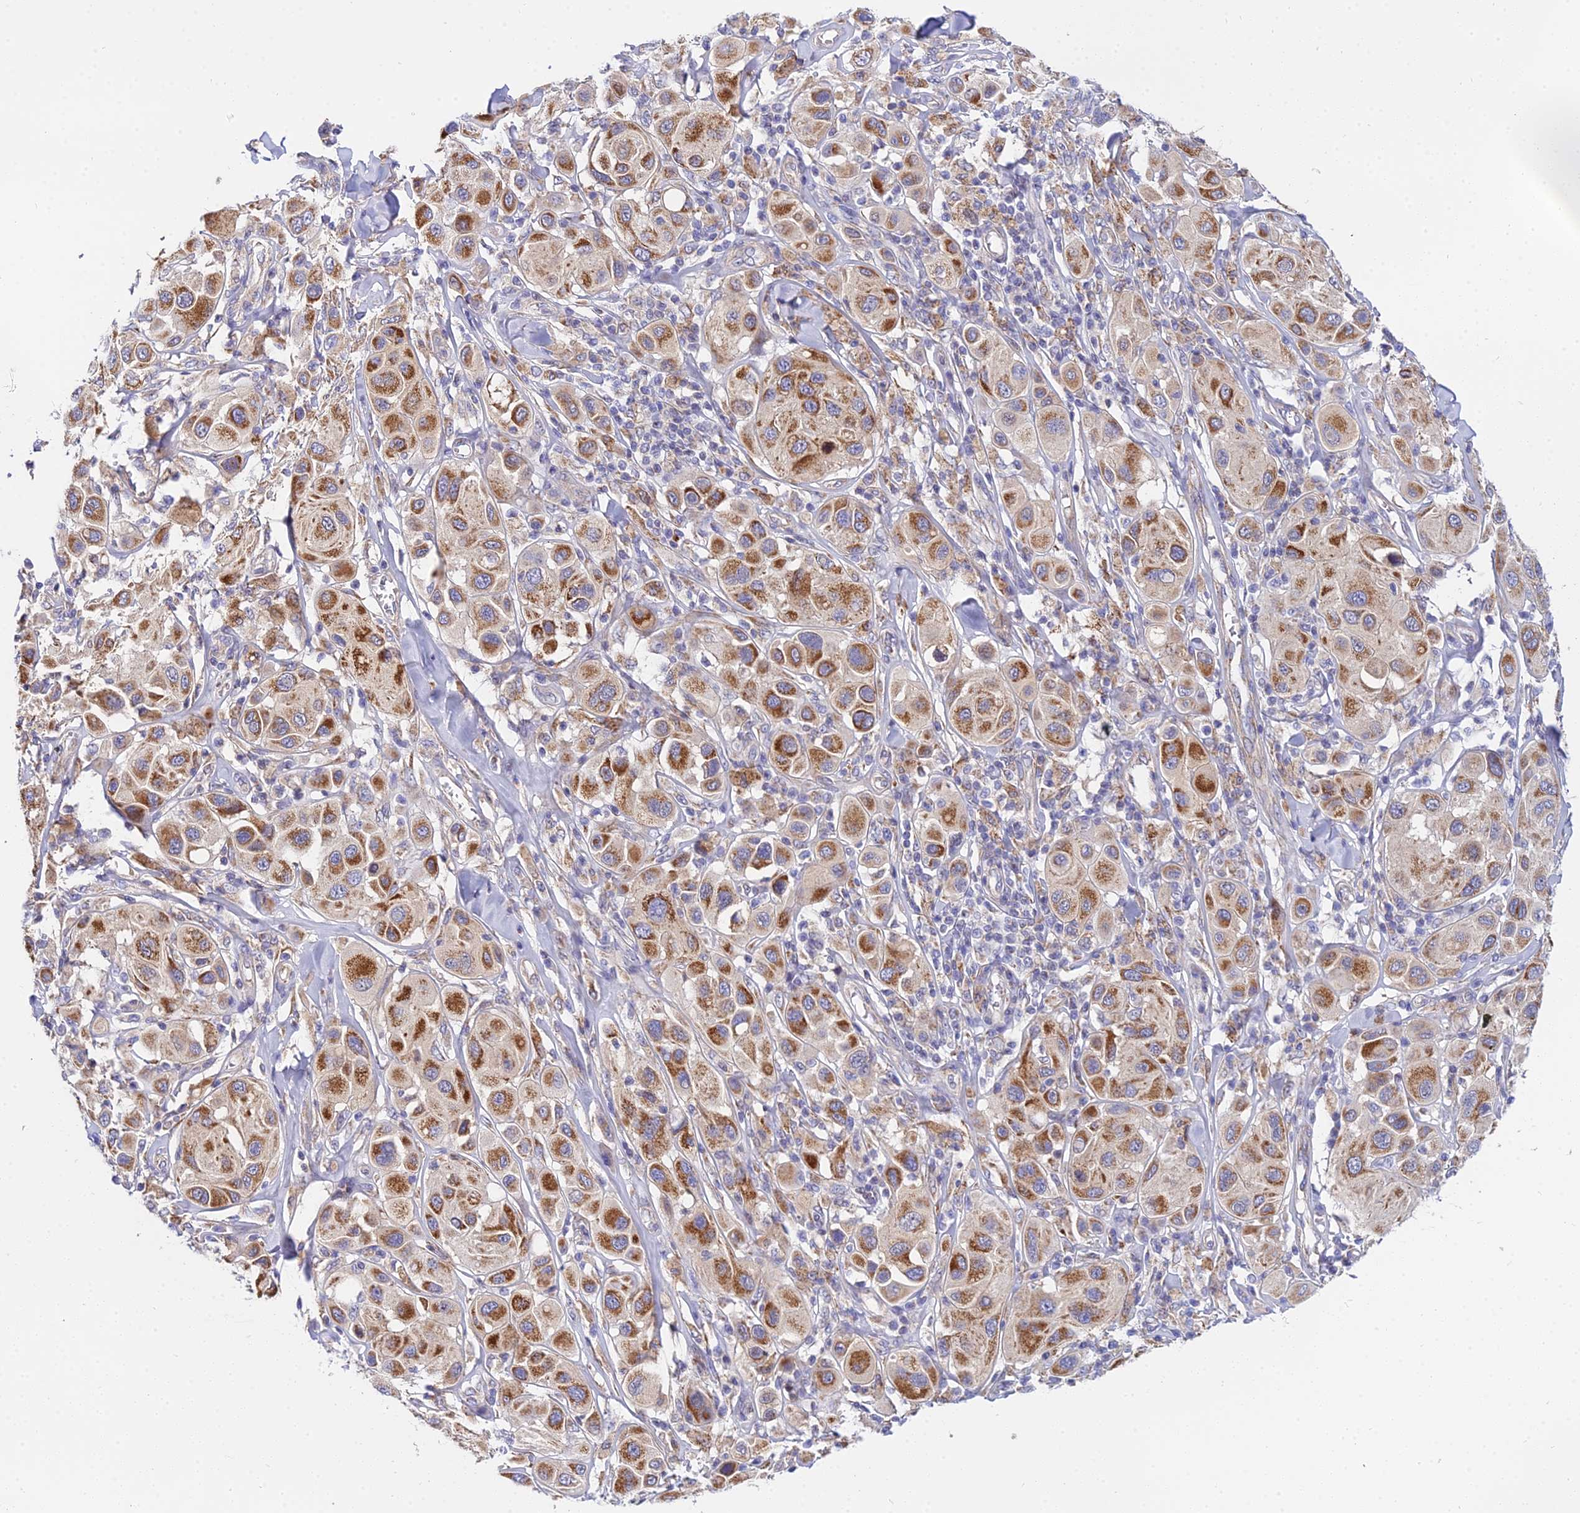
{"staining": {"intensity": "moderate", "quantity": ">75%", "location": "cytoplasmic/membranous"}, "tissue": "melanoma", "cell_type": "Tumor cells", "image_type": "cancer", "snomed": [{"axis": "morphology", "description": "Malignant melanoma, Metastatic site"}, {"axis": "topography", "description": "Skin"}], "caption": "A brown stain shows moderate cytoplasmic/membranous positivity of a protein in human malignant melanoma (metastatic site) tumor cells.", "gene": "ACOT2", "patient": {"sex": "male", "age": 41}}